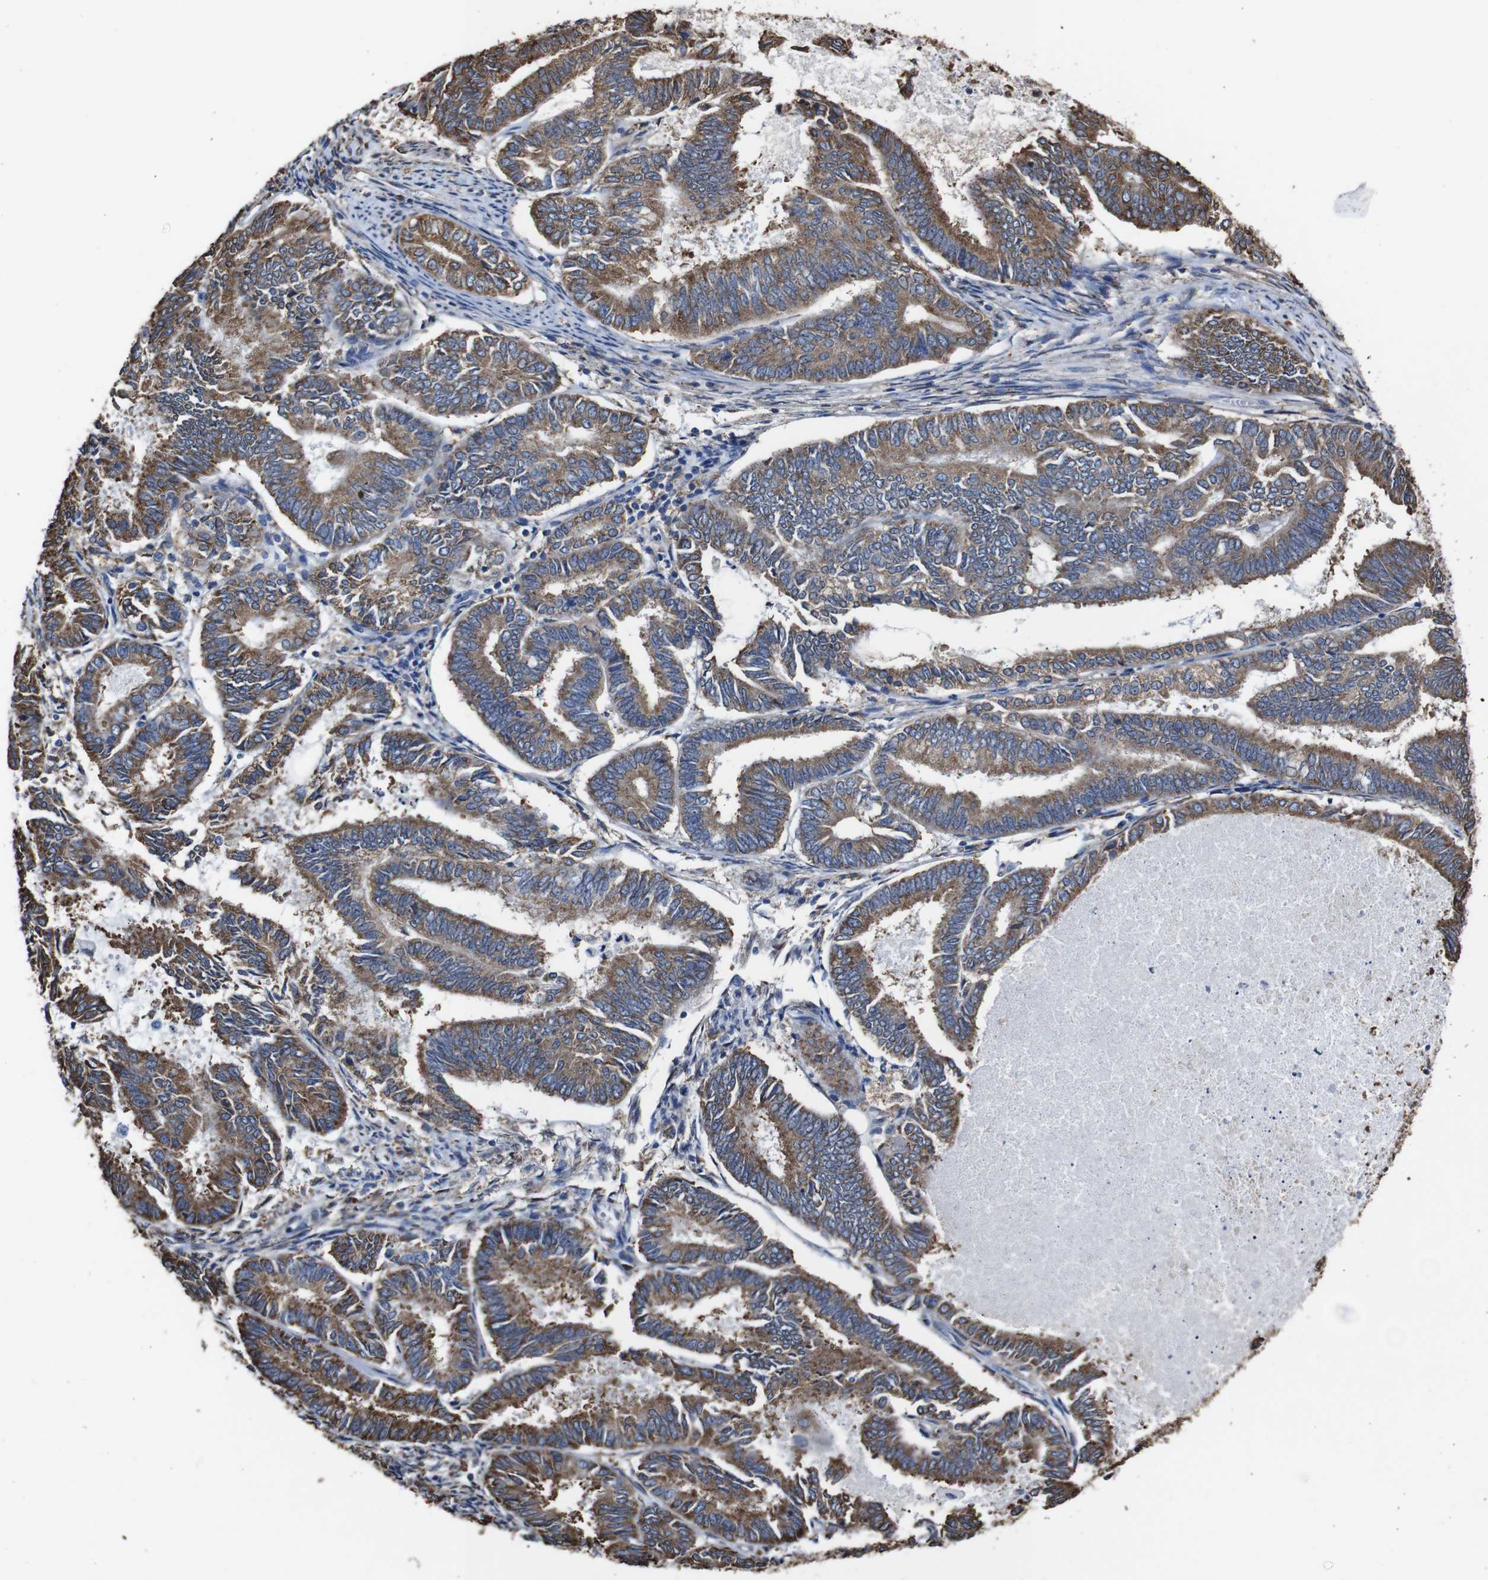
{"staining": {"intensity": "moderate", "quantity": ">75%", "location": "cytoplasmic/membranous"}, "tissue": "endometrial cancer", "cell_type": "Tumor cells", "image_type": "cancer", "snomed": [{"axis": "morphology", "description": "Adenocarcinoma, NOS"}, {"axis": "topography", "description": "Endometrium"}], "caption": "Brown immunohistochemical staining in endometrial cancer exhibits moderate cytoplasmic/membranous positivity in about >75% of tumor cells. Using DAB (brown) and hematoxylin (blue) stains, captured at high magnification using brightfield microscopy.", "gene": "PPIB", "patient": {"sex": "female", "age": 86}}